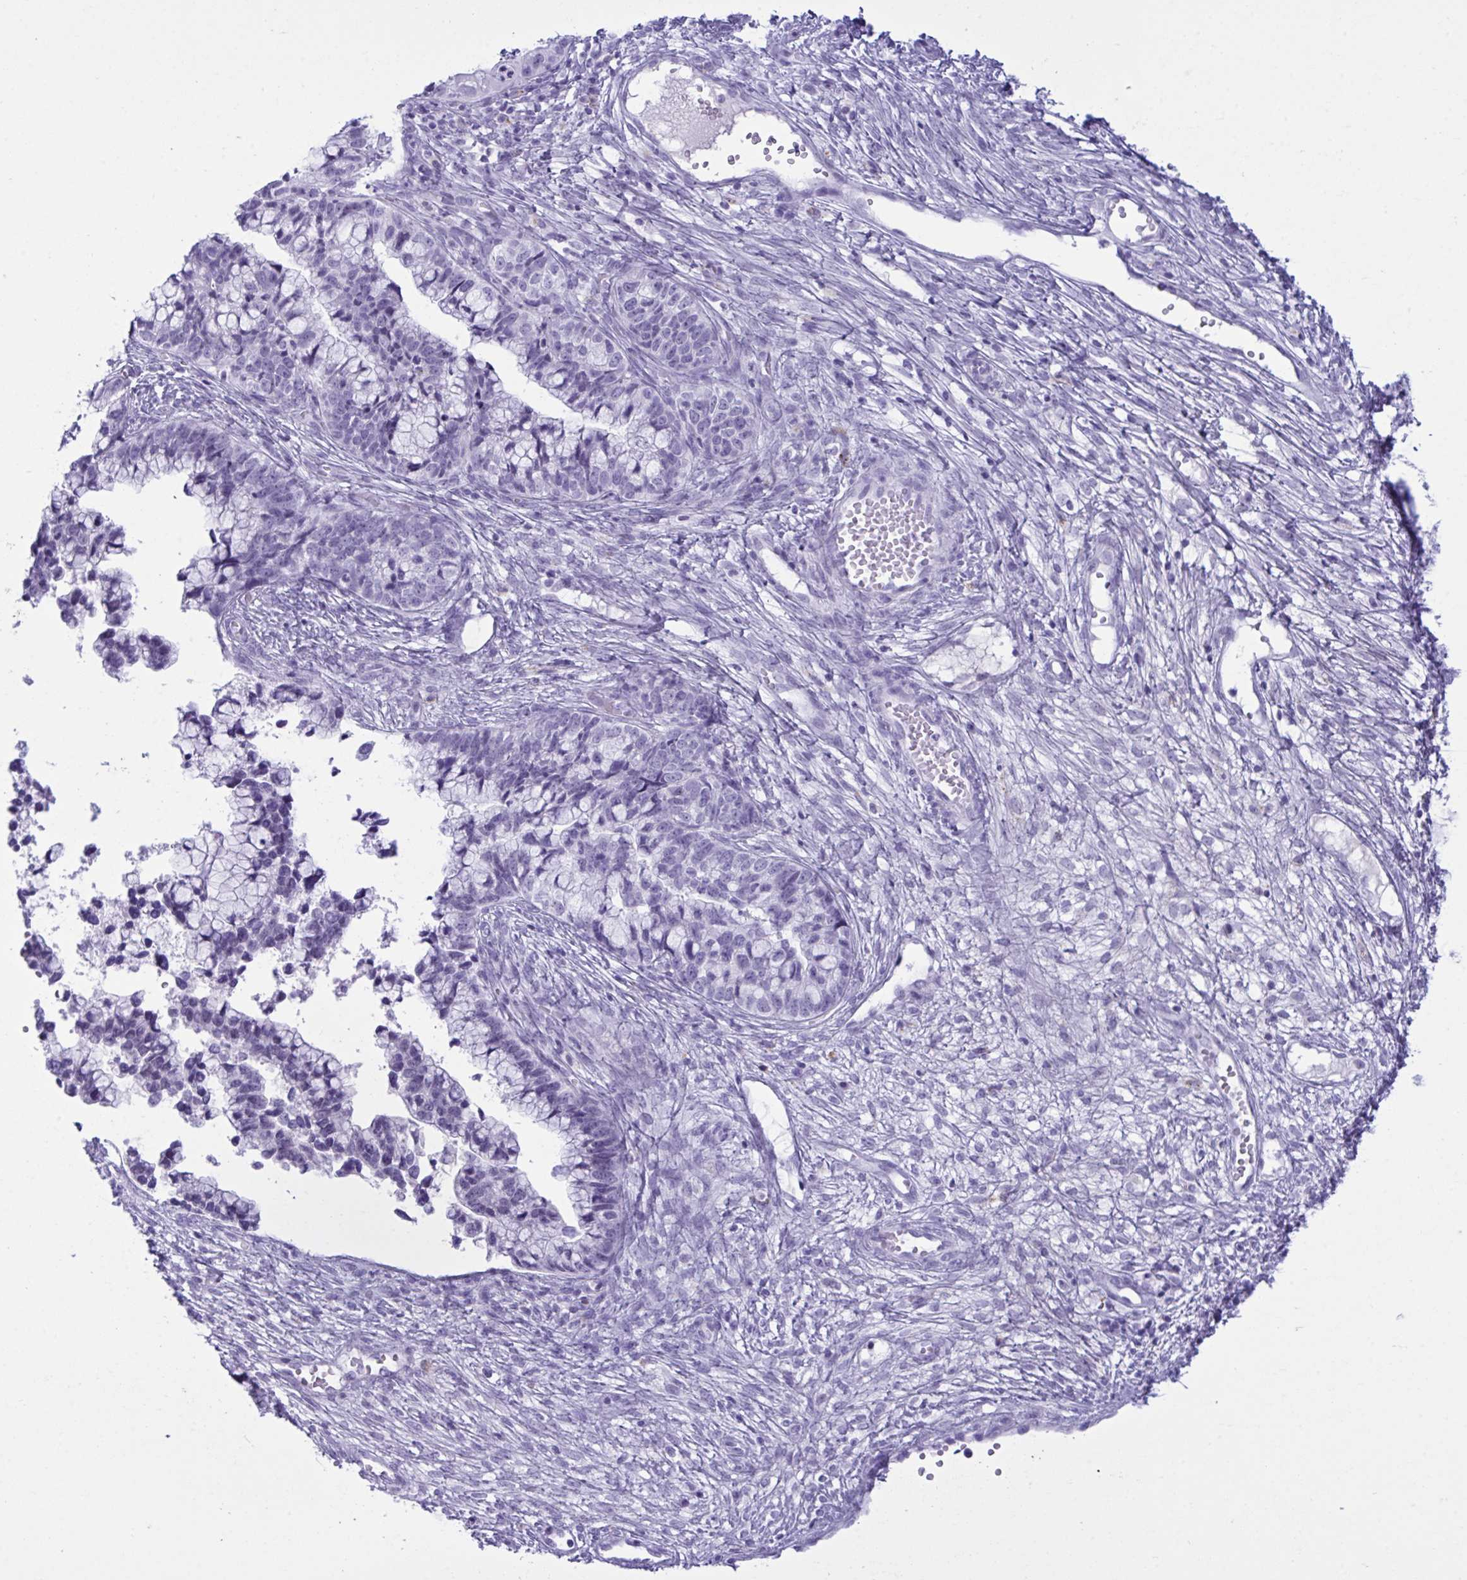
{"staining": {"intensity": "negative", "quantity": "none", "location": "none"}, "tissue": "cervical cancer", "cell_type": "Tumor cells", "image_type": "cancer", "snomed": [{"axis": "morphology", "description": "Adenocarcinoma, NOS"}, {"axis": "topography", "description": "Cervix"}], "caption": "A micrograph of human cervical adenocarcinoma is negative for staining in tumor cells.", "gene": "ELN", "patient": {"sex": "female", "age": 44}}